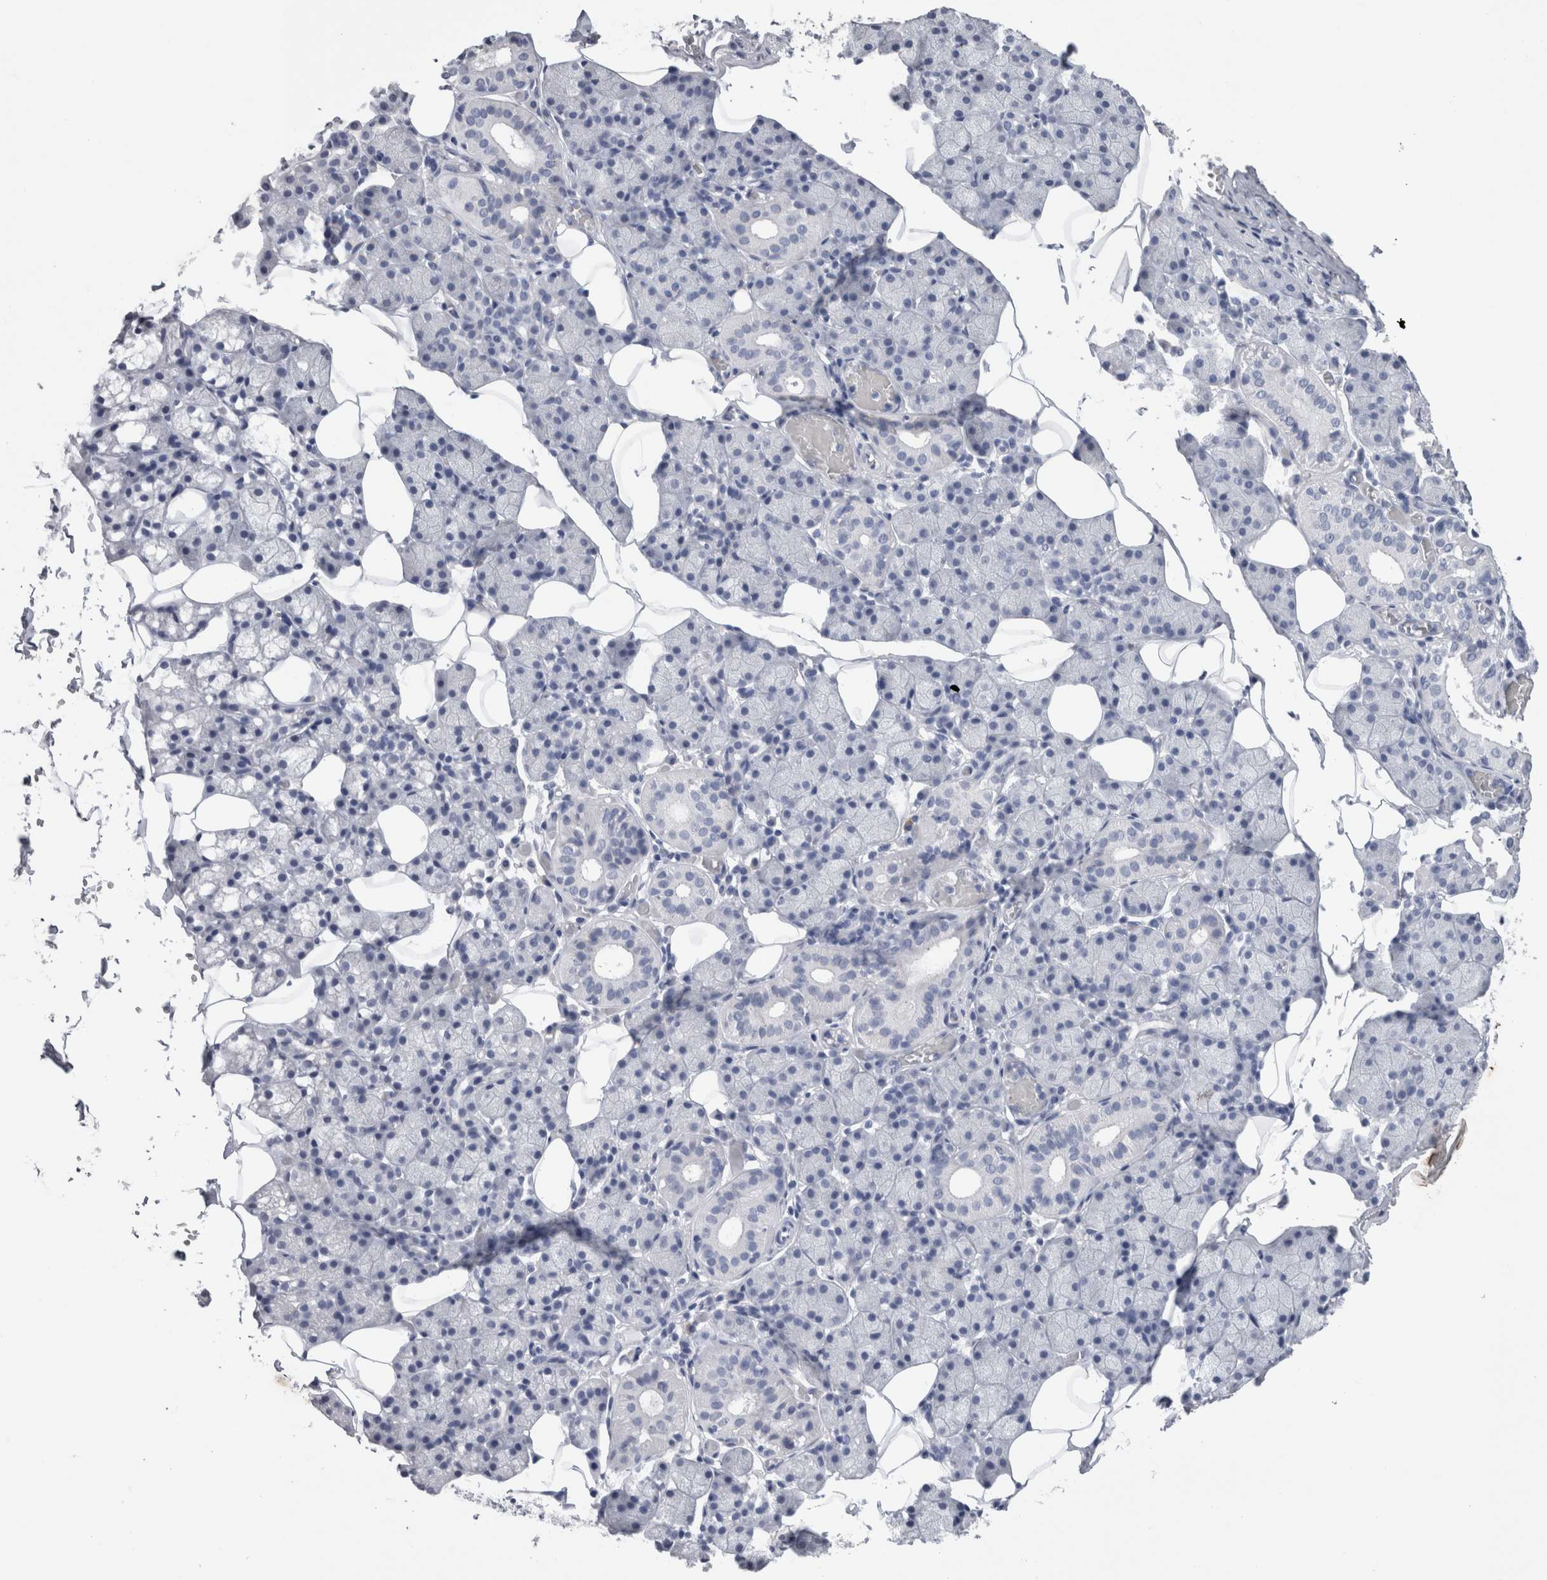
{"staining": {"intensity": "negative", "quantity": "none", "location": "none"}, "tissue": "salivary gland", "cell_type": "Glandular cells", "image_type": "normal", "snomed": [{"axis": "morphology", "description": "Normal tissue, NOS"}, {"axis": "topography", "description": "Salivary gland"}], "caption": "There is no significant positivity in glandular cells of salivary gland. The staining was performed using DAB to visualize the protein expression in brown, while the nuclei were stained in blue with hematoxylin (Magnification: 20x).", "gene": "CA8", "patient": {"sex": "female", "age": 33}}